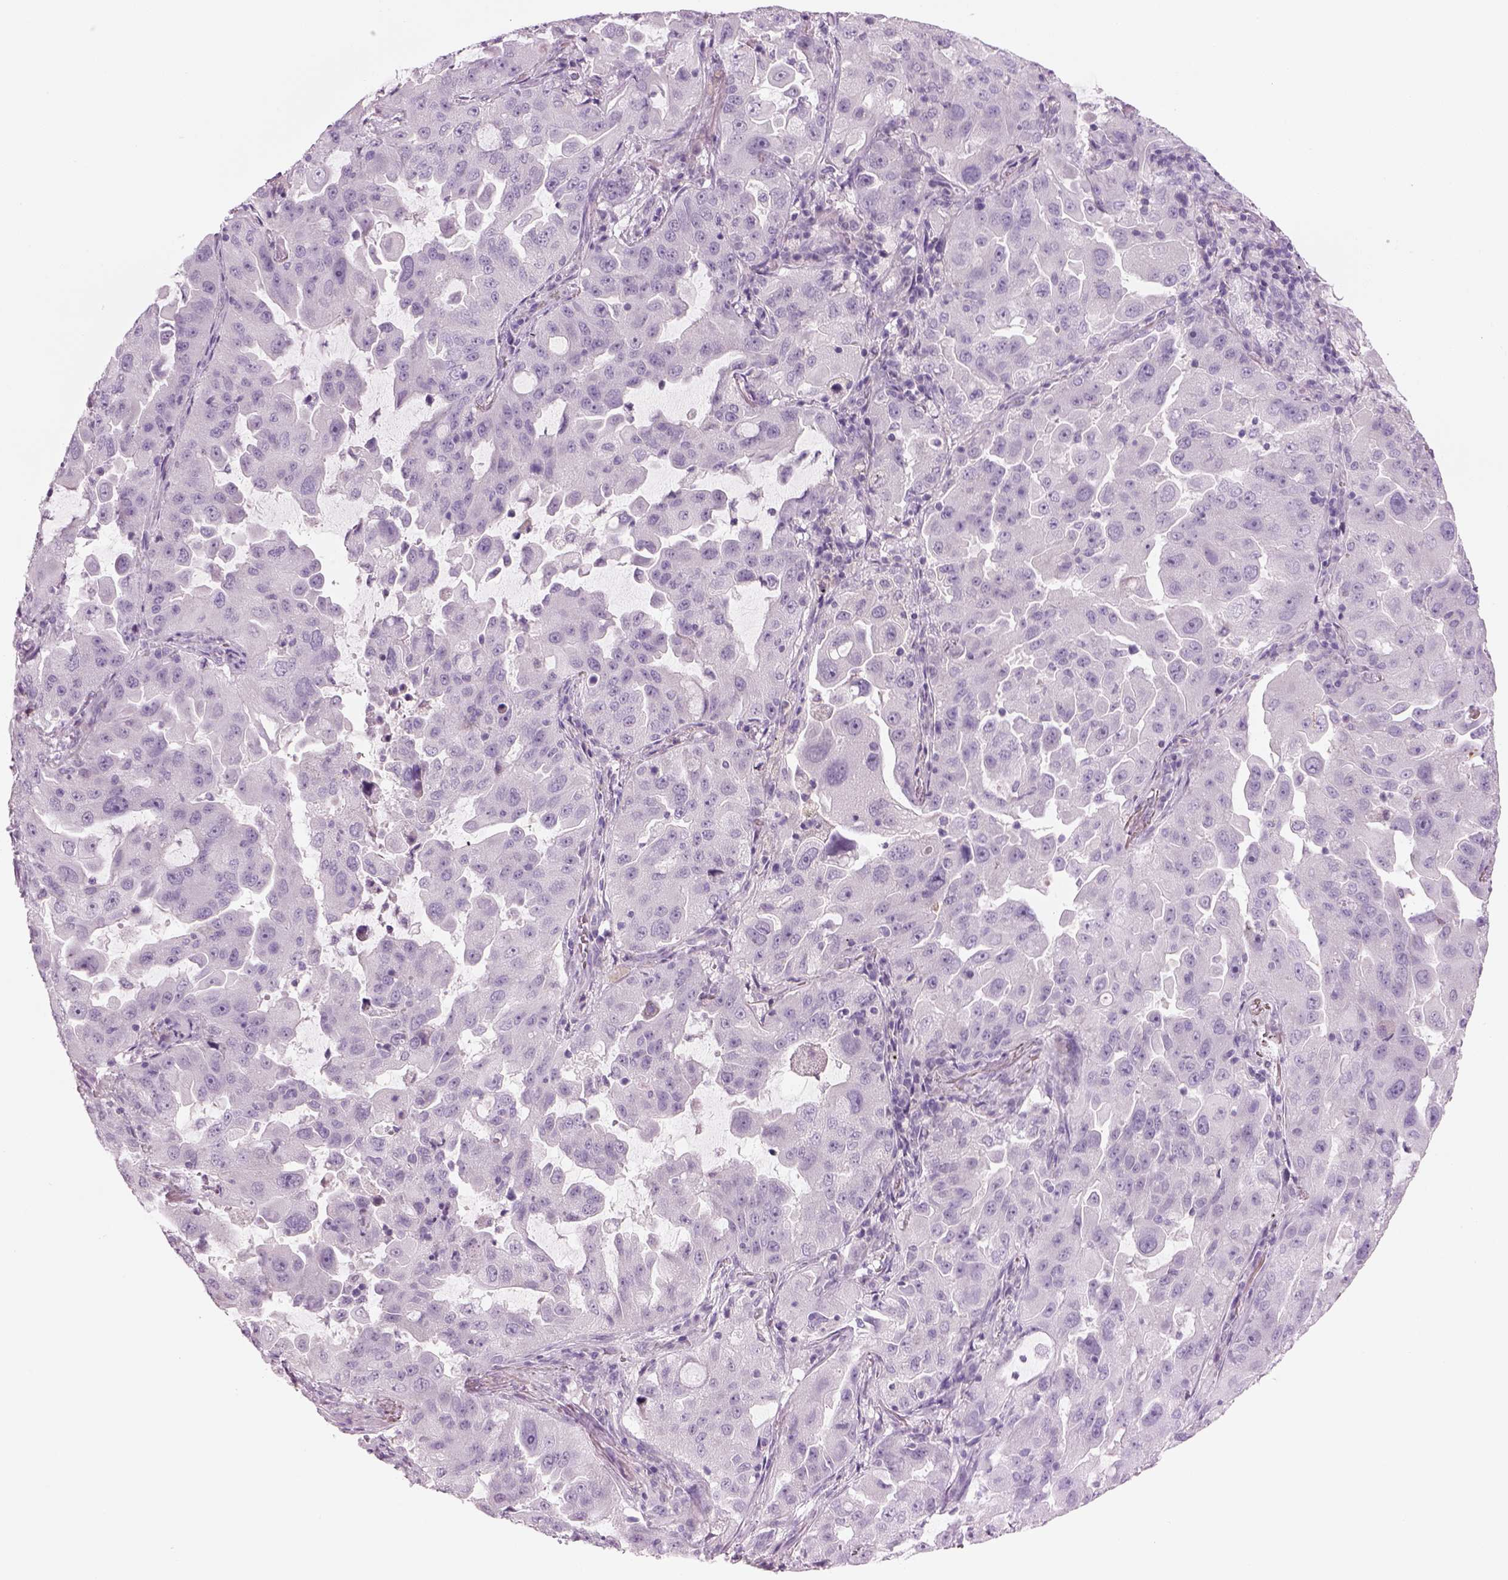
{"staining": {"intensity": "negative", "quantity": "none", "location": "none"}, "tissue": "lung cancer", "cell_type": "Tumor cells", "image_type": "cancer", "snomed": [{"axis": "morphology", "description": "Adenocarcinoma, NOS"}, {"axis": "topography", "description": "Lung"}], "caption": "An image of human lung adenocarcinoma is negative for staining in tumor cells.", "gene": "MDH1B", "patient": {"sex": "female", "age": 61}}